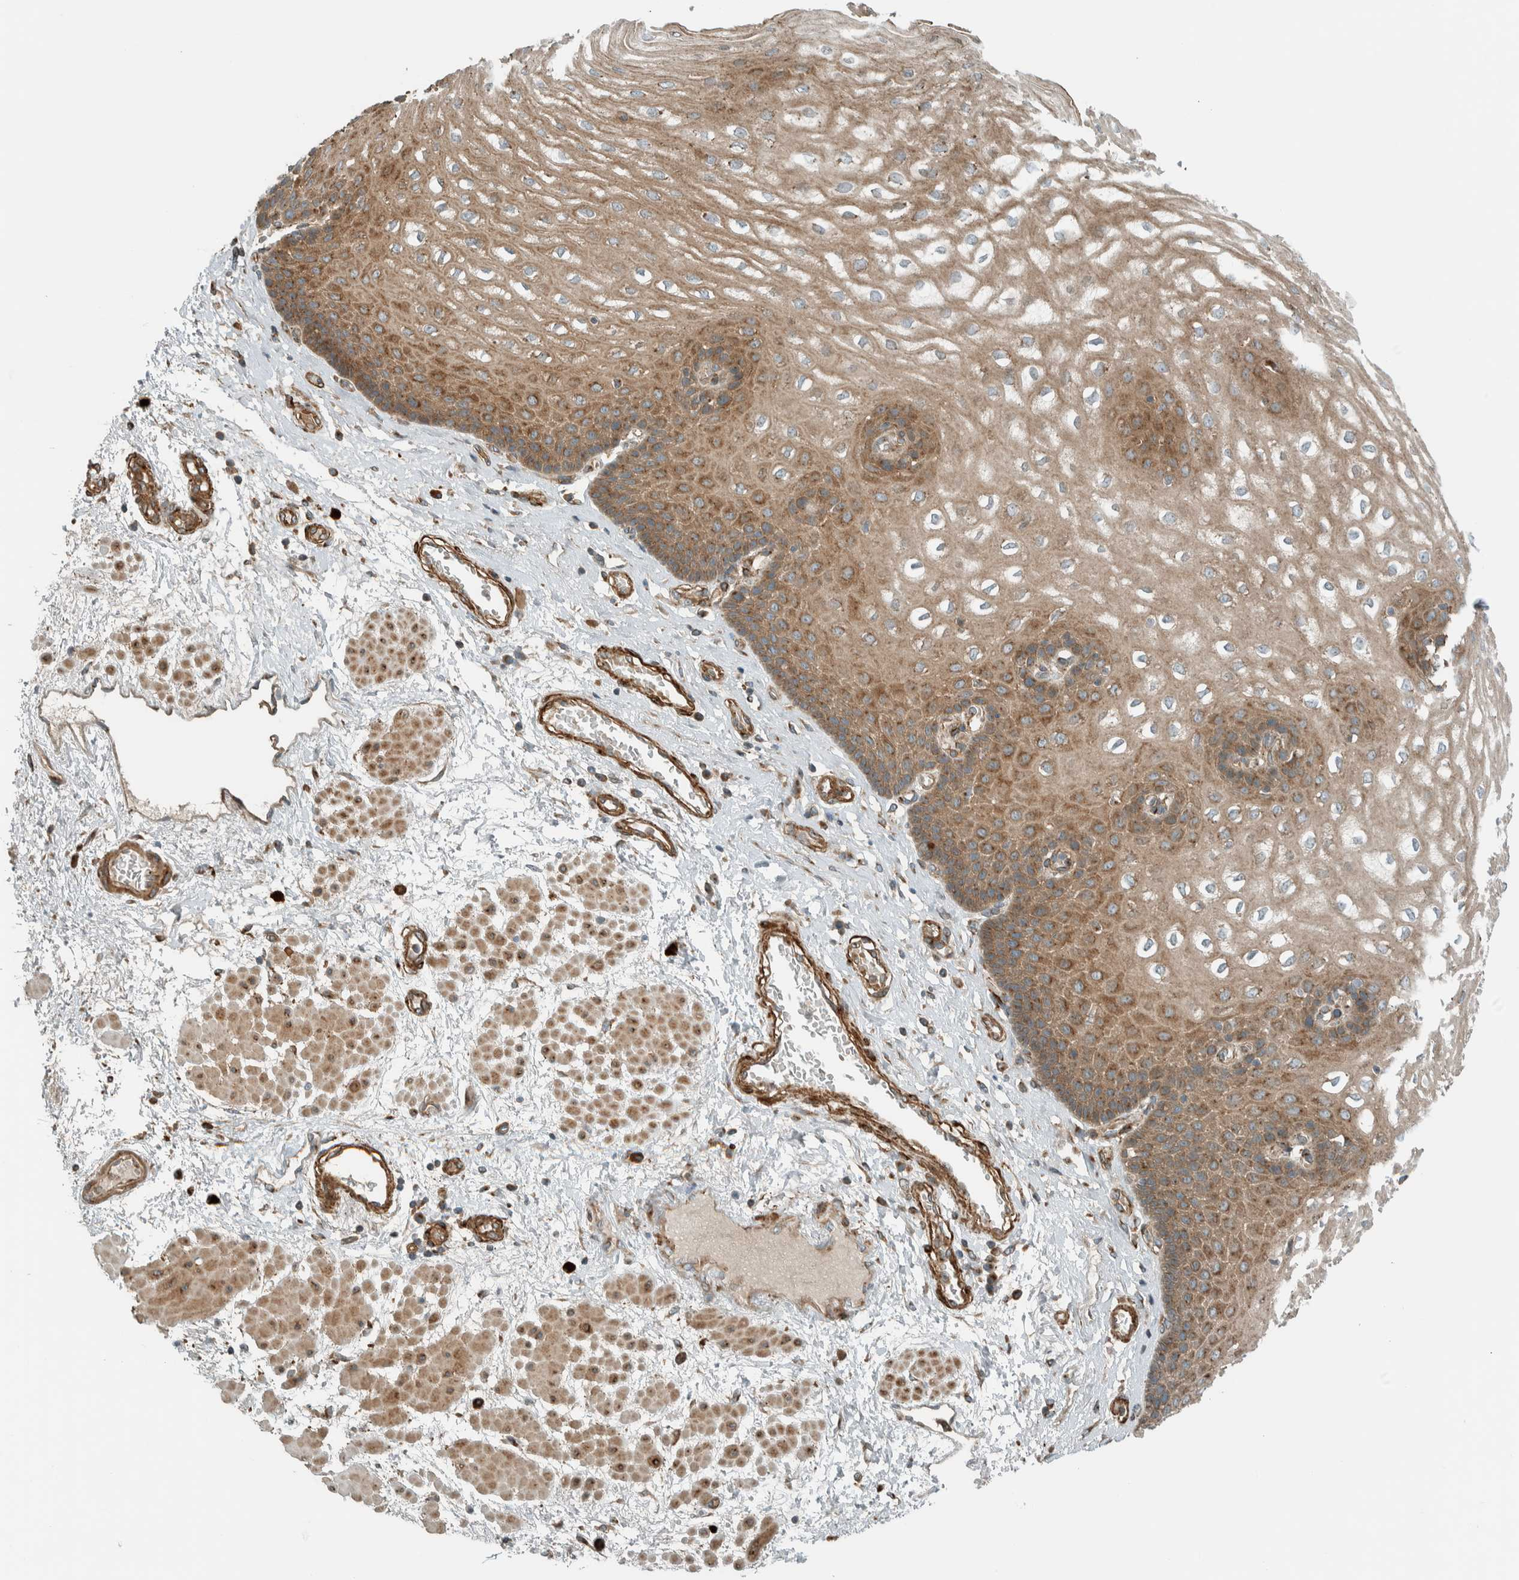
{"staining": {"intensity": "moderate", "quantity": ">75%", "location": "cytoplasmic/membranous"}, "tissue": "esophagus", "cell_type": "Squamous epithelial cells", "image_type": "normal", "snomed": [{"axis": "morphology", "description": "Normal tissue, NOS"}, {"axis": "topography", "description": "Esophagus"}], "caption": "About >75% of squamous epithelial cells in unremarkable human esophagus demonstrate moderate cytoplasmic/membranous protein expression as visualized by brown immunohistochemical staining.", "gene": "EXOC7", "patient": {"sex": "male", "age": 48}}